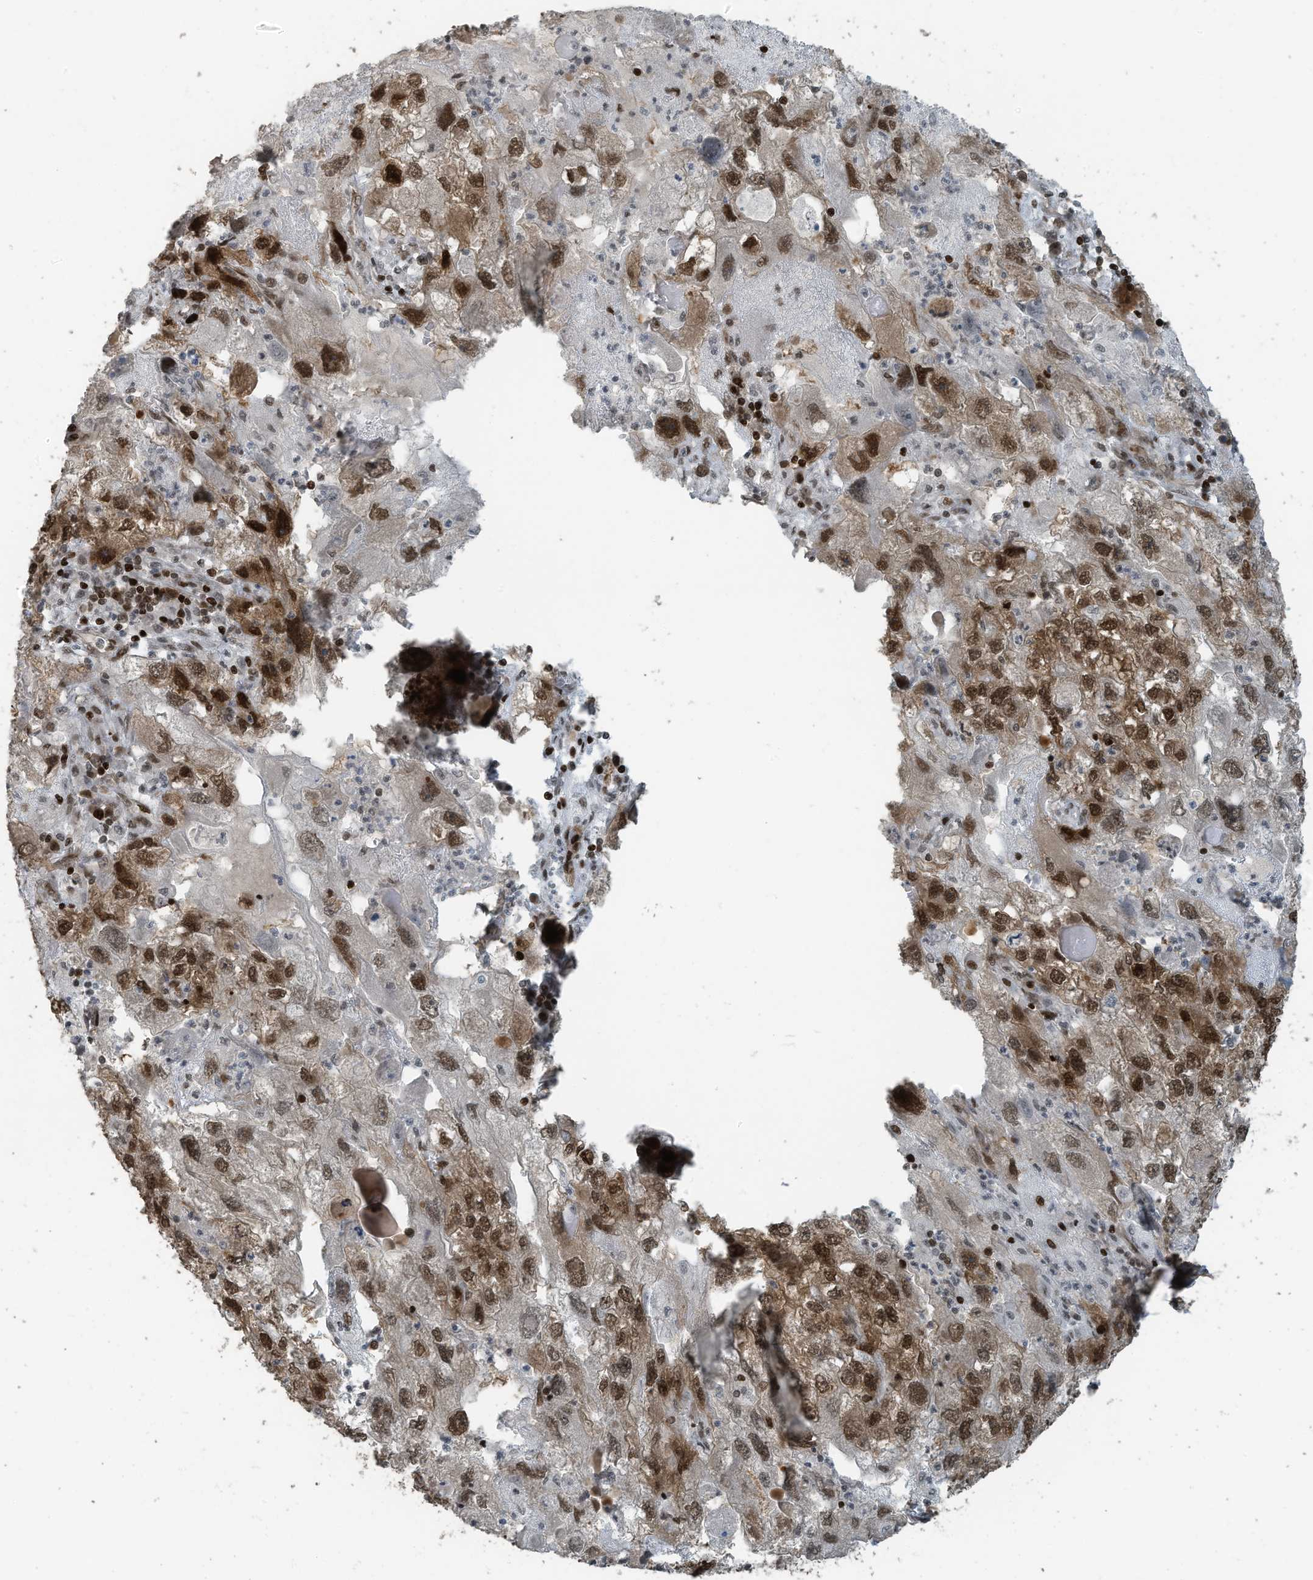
{"staining": {"intensity": "moderate", "quantity": ">75%", "location": "cytoplasmic/membranous,nuclear"}, "tissue": "endometrial cancer", "cell_type": "Tumor cells", "image_type": "cancer", "snomed": [{"axis": "morphology", "description": "Adenocarcinoma, NOS"}, {"axis": "topography", "description": "Endometrium"}], "caption": "Human endometrial adenocarcinoma stained with a brown dye exhibits moderate cytoplasmic/membranous and nuclear positive expression in about >75% of tumor cells.", "gene": "PCNP", "patient": {"sex": "female", "age": 49}}